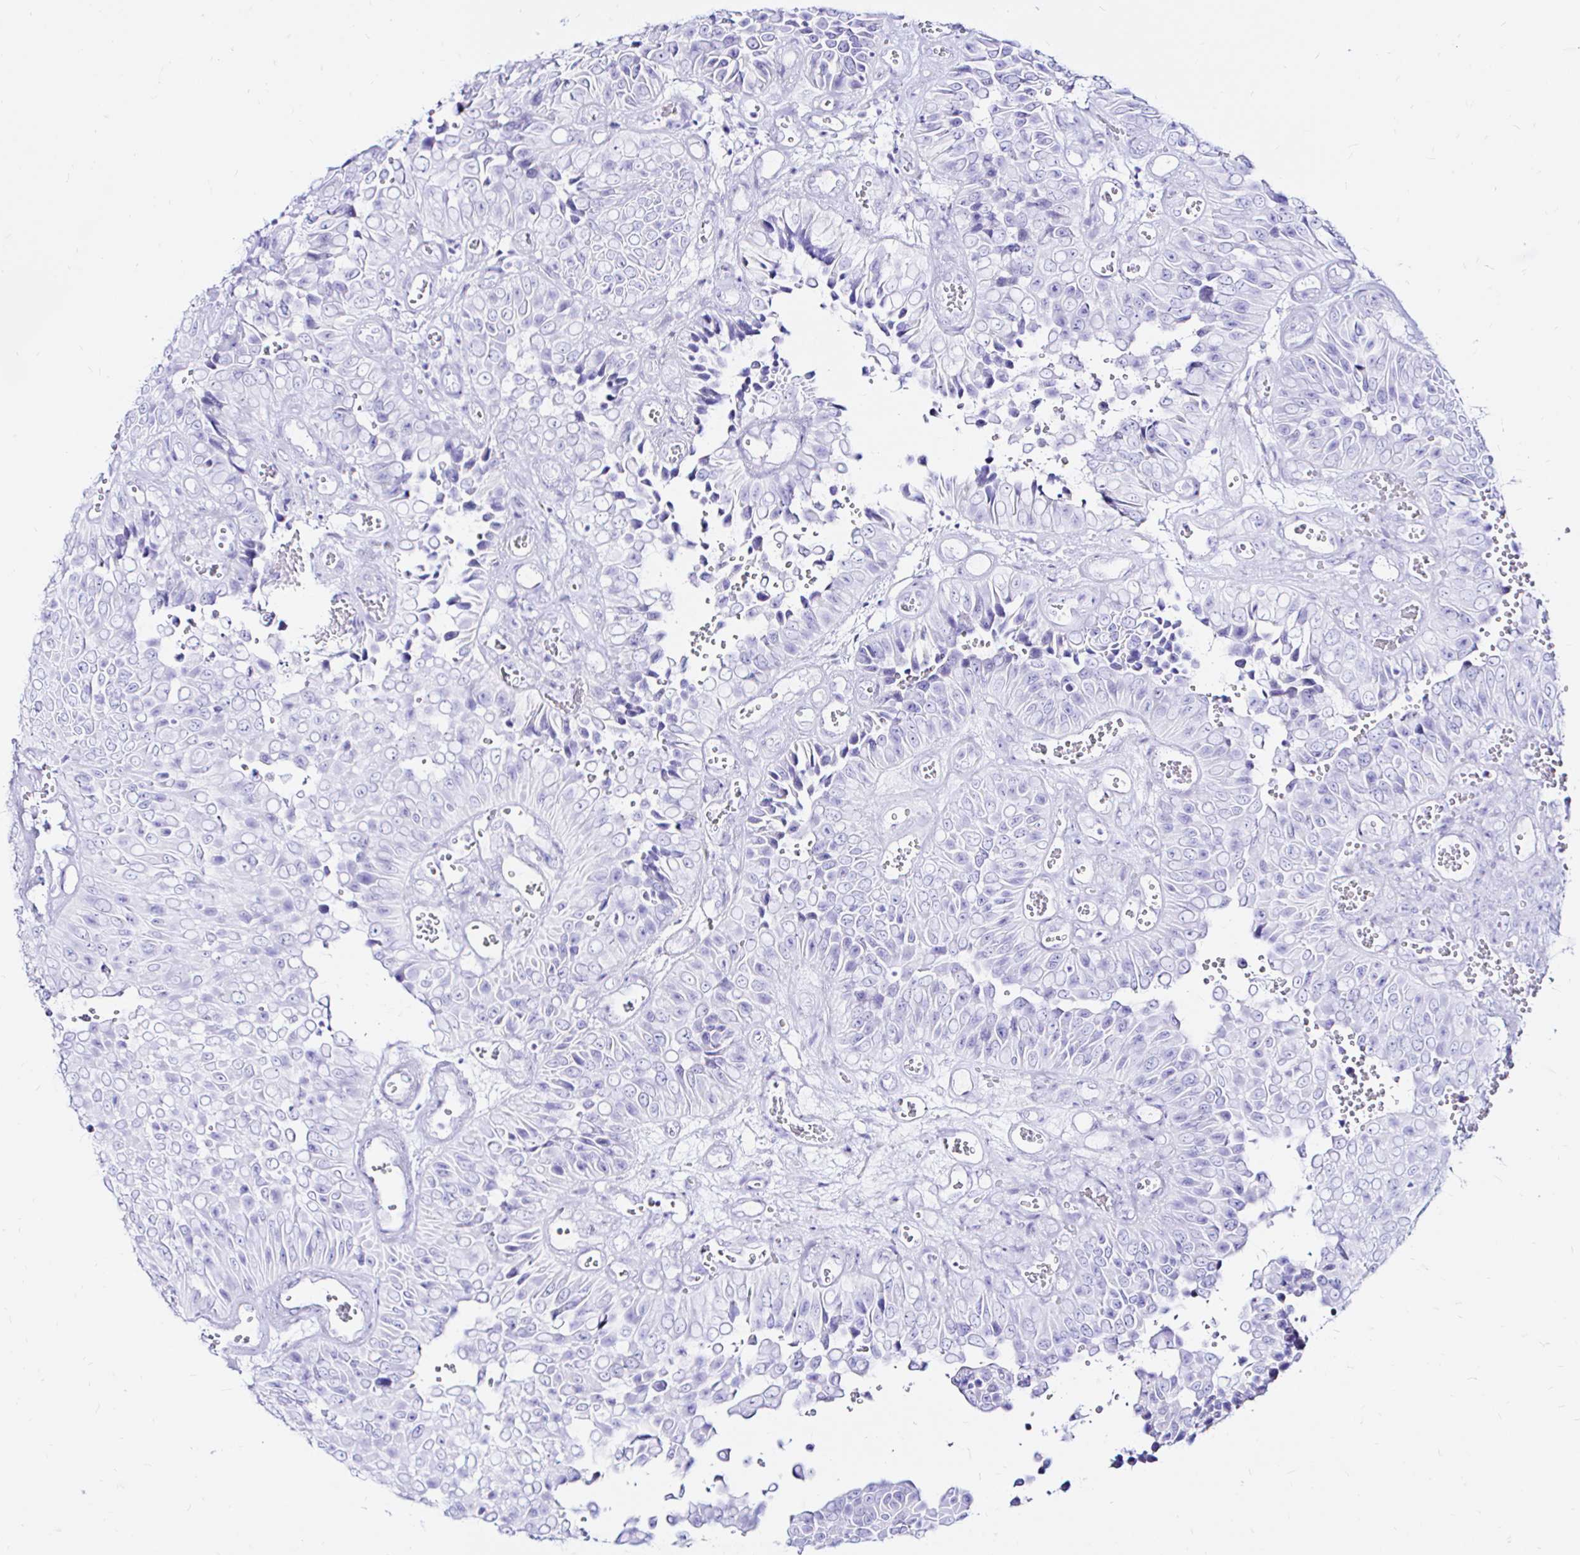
{"staining": {"intensity": "negative", "quantity": "none", "location": "none"}, "tissue": "urothelial cancer", "cell_type": "Tumor cells", "image_type": "cancer", "snomed": [{"axis": "morphology", "description": "Urothelial carcinoma, Low grade"}, {"axis": "topography", "description": "Urinary bladder"}], "caption": "High magnification brightfield microscopy of low-grade urothelial carcinoma stained with DAB (brown) and counterstained with hematoxylin (blue): tumor cells show no significant positivity.", "gene": "ZNF432", "patient": {"sex": "male", "age": 76}}